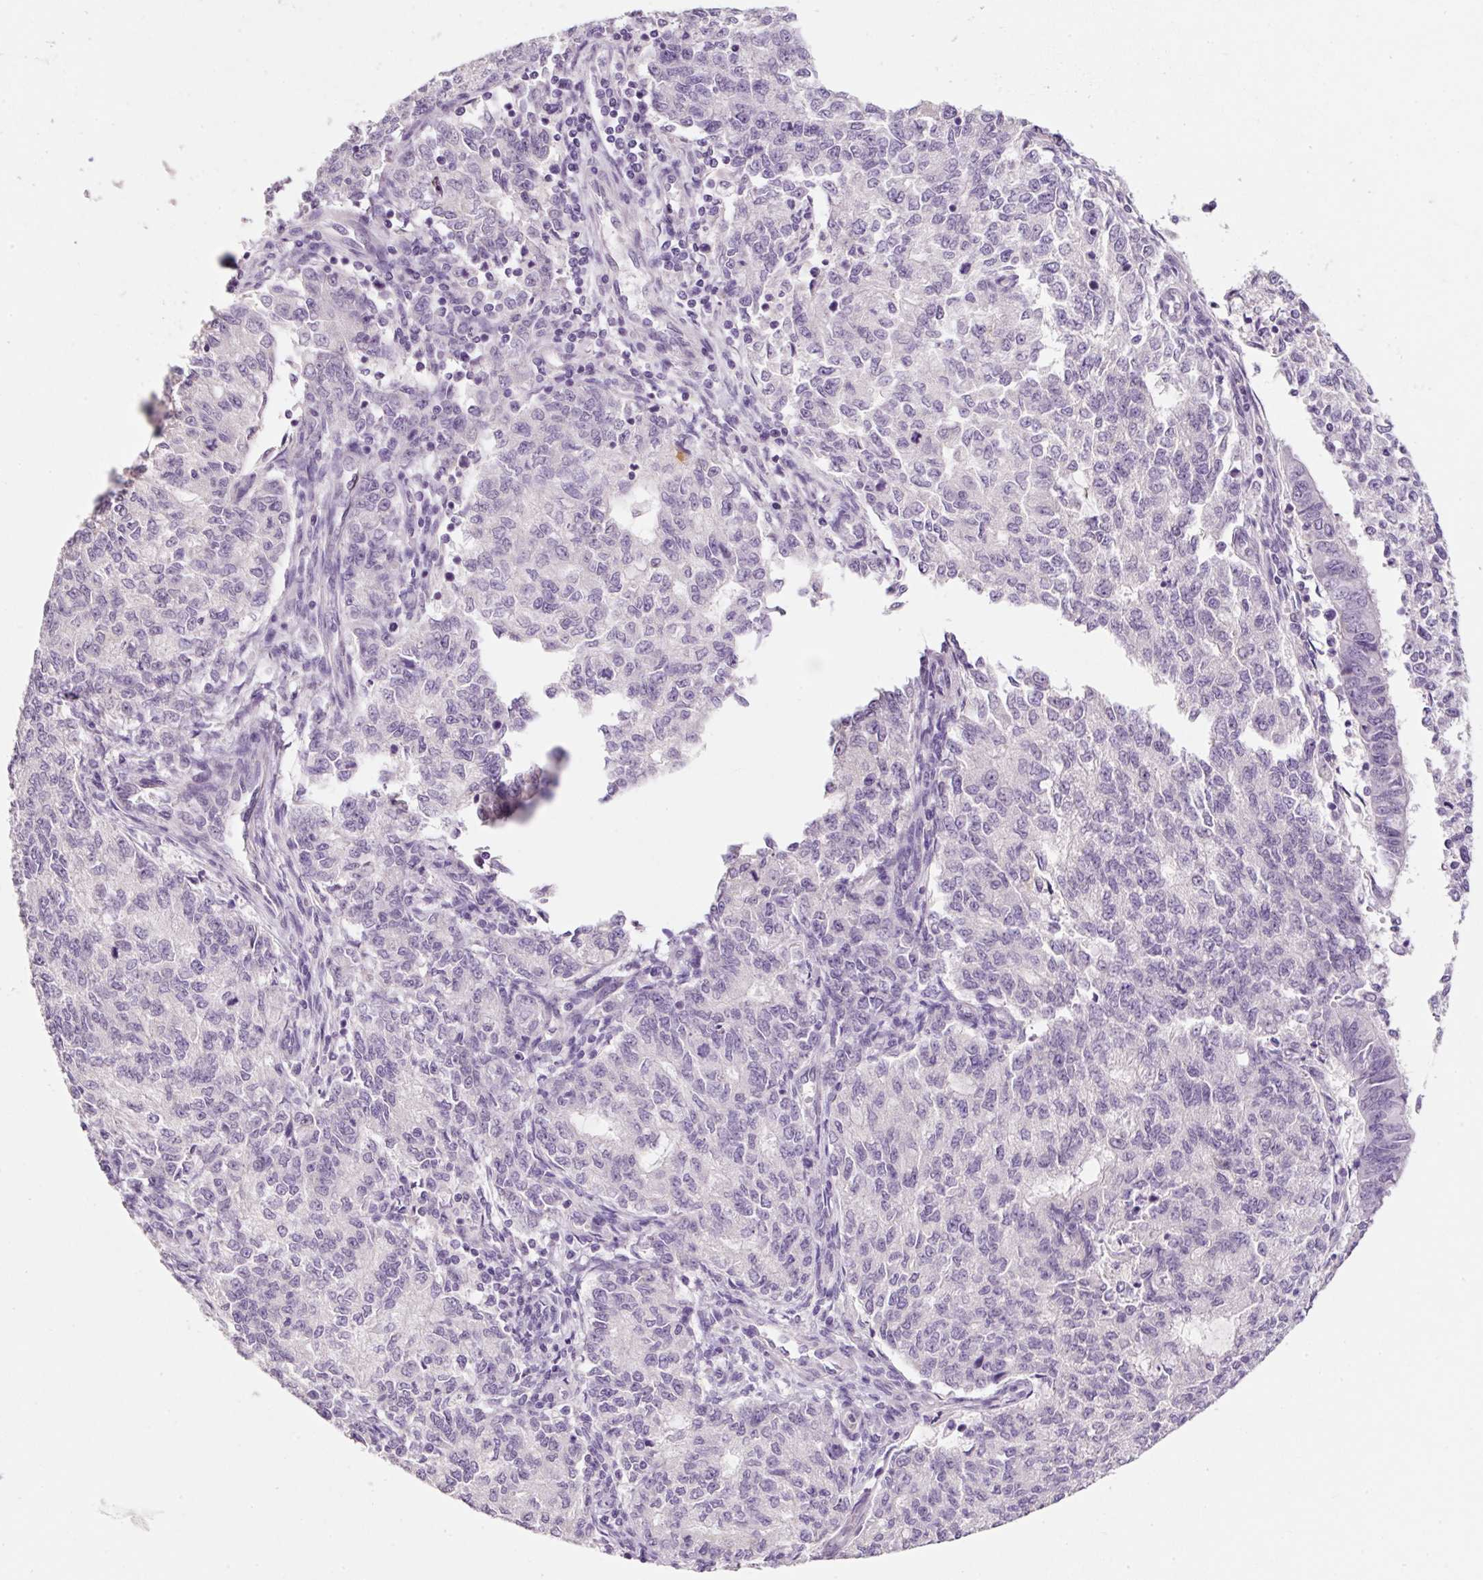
{"staining": {"intensity": "negative", "quantity": "none", "location": "none"}, "tissue": "endometrial cancer", "cell_type": "Tumor cells", "image_type": "cancer", "snomed": [{"axis": "morphology", "description": "Adenocarcinoma, NOS"}, {"axis": "topography", "description": "Endometrium"}], "caption": "A photomicrograph of human endometrial adenocarcinoma is negative for staining in tumor cells.", "gene": "SYP", "patient": {"sex": "female", "age": 50}}